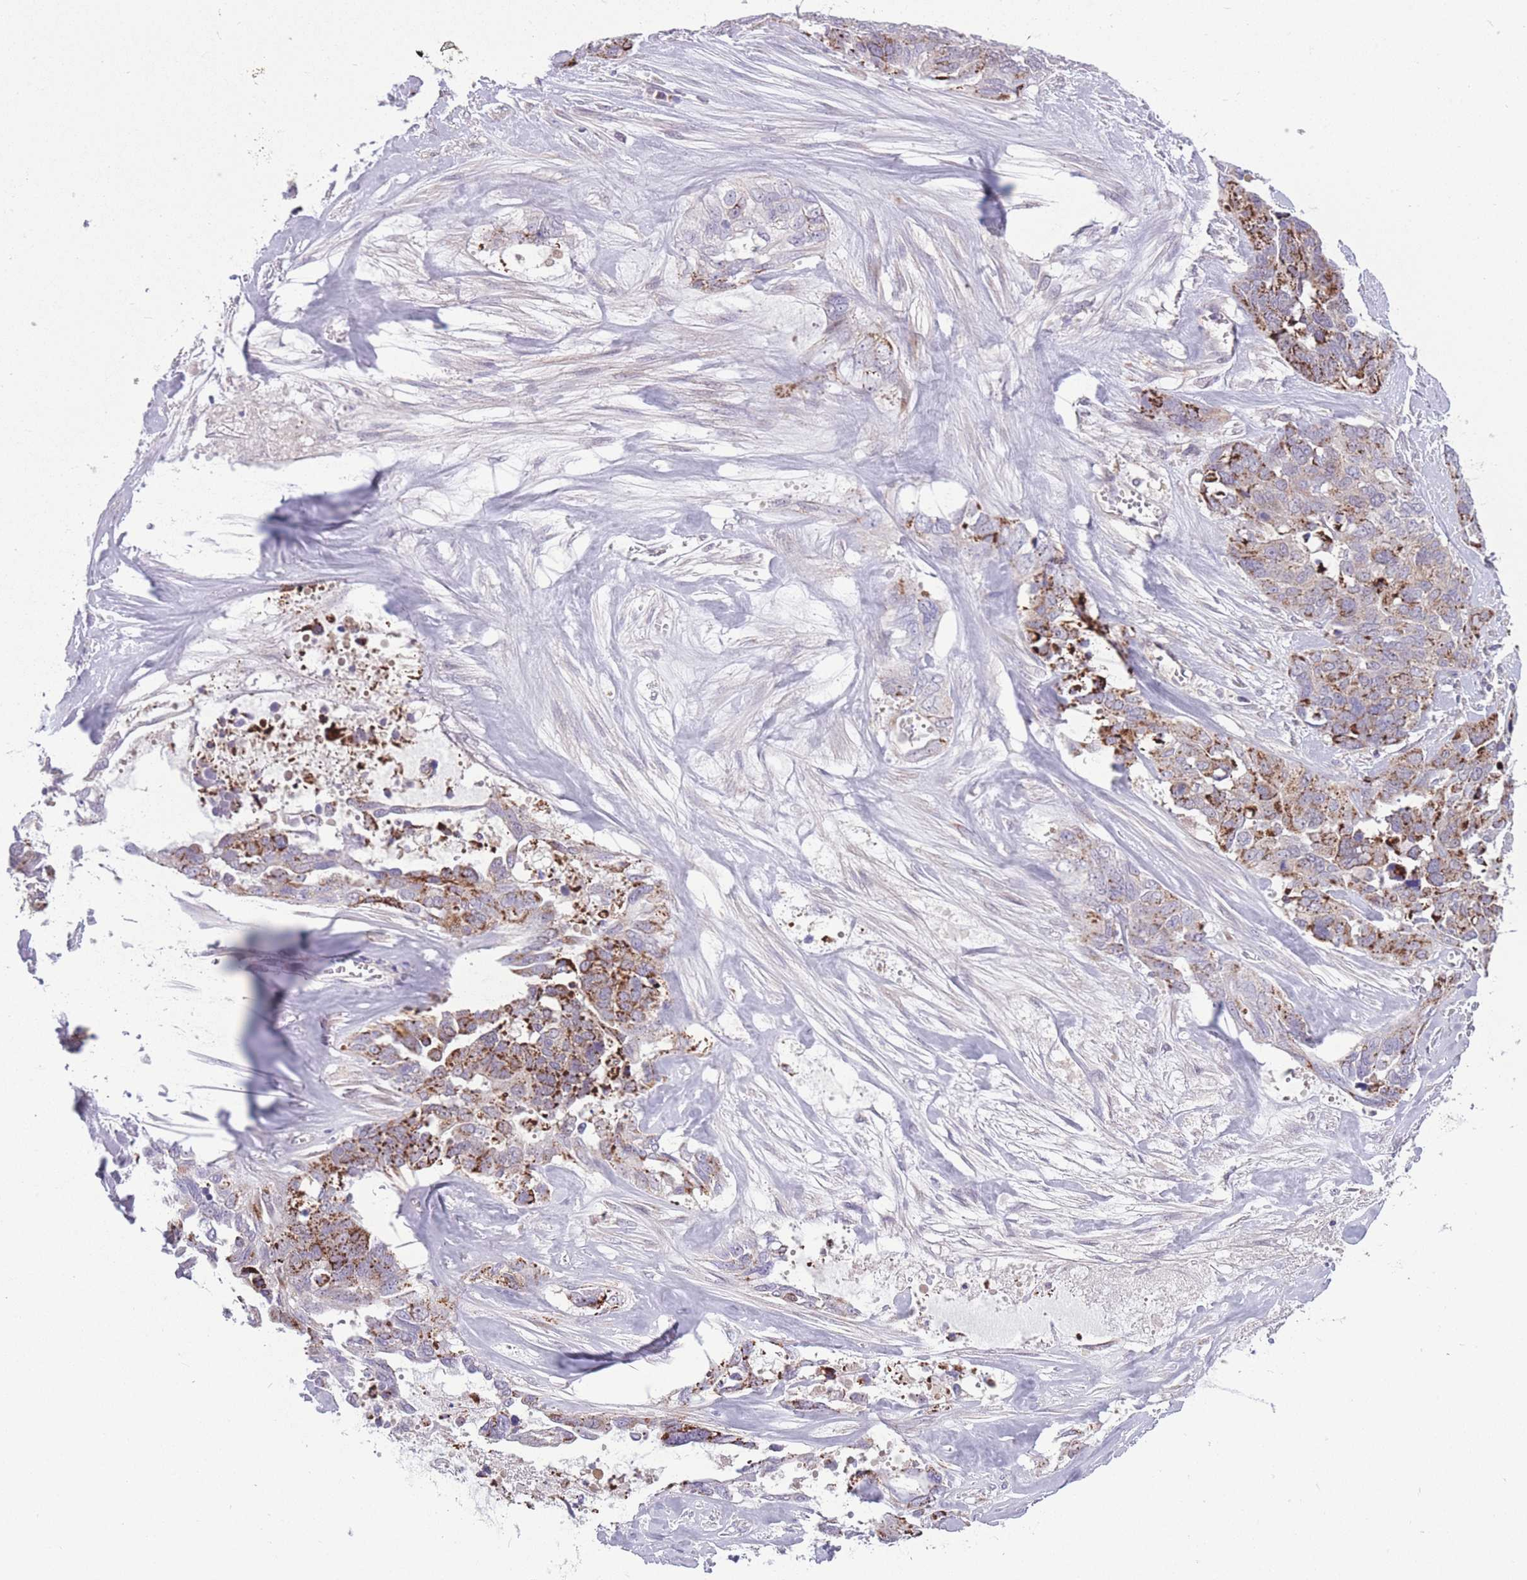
{"staining": {"intensity": "moderate", "quantity": ">75%", "location": "cytoplasmic/membranous"}, "tissue": "ovarian cancer", "cell_type": "Tumor cells", "image_type": "cancer", "snomed": [{"axis": "morphology", "description": "Cystadenocarcinoma, serous, NOS"}, {"axis": "topography", "description": "Ovary"}], "caption": "Human ovarian cancer stained with a brown dye displays moderate cytoplasmic/membranous positive staining in about >75% of tumor cells.", "gene": "CCT6B", "patient": {"sex": "female", "age": 44}}